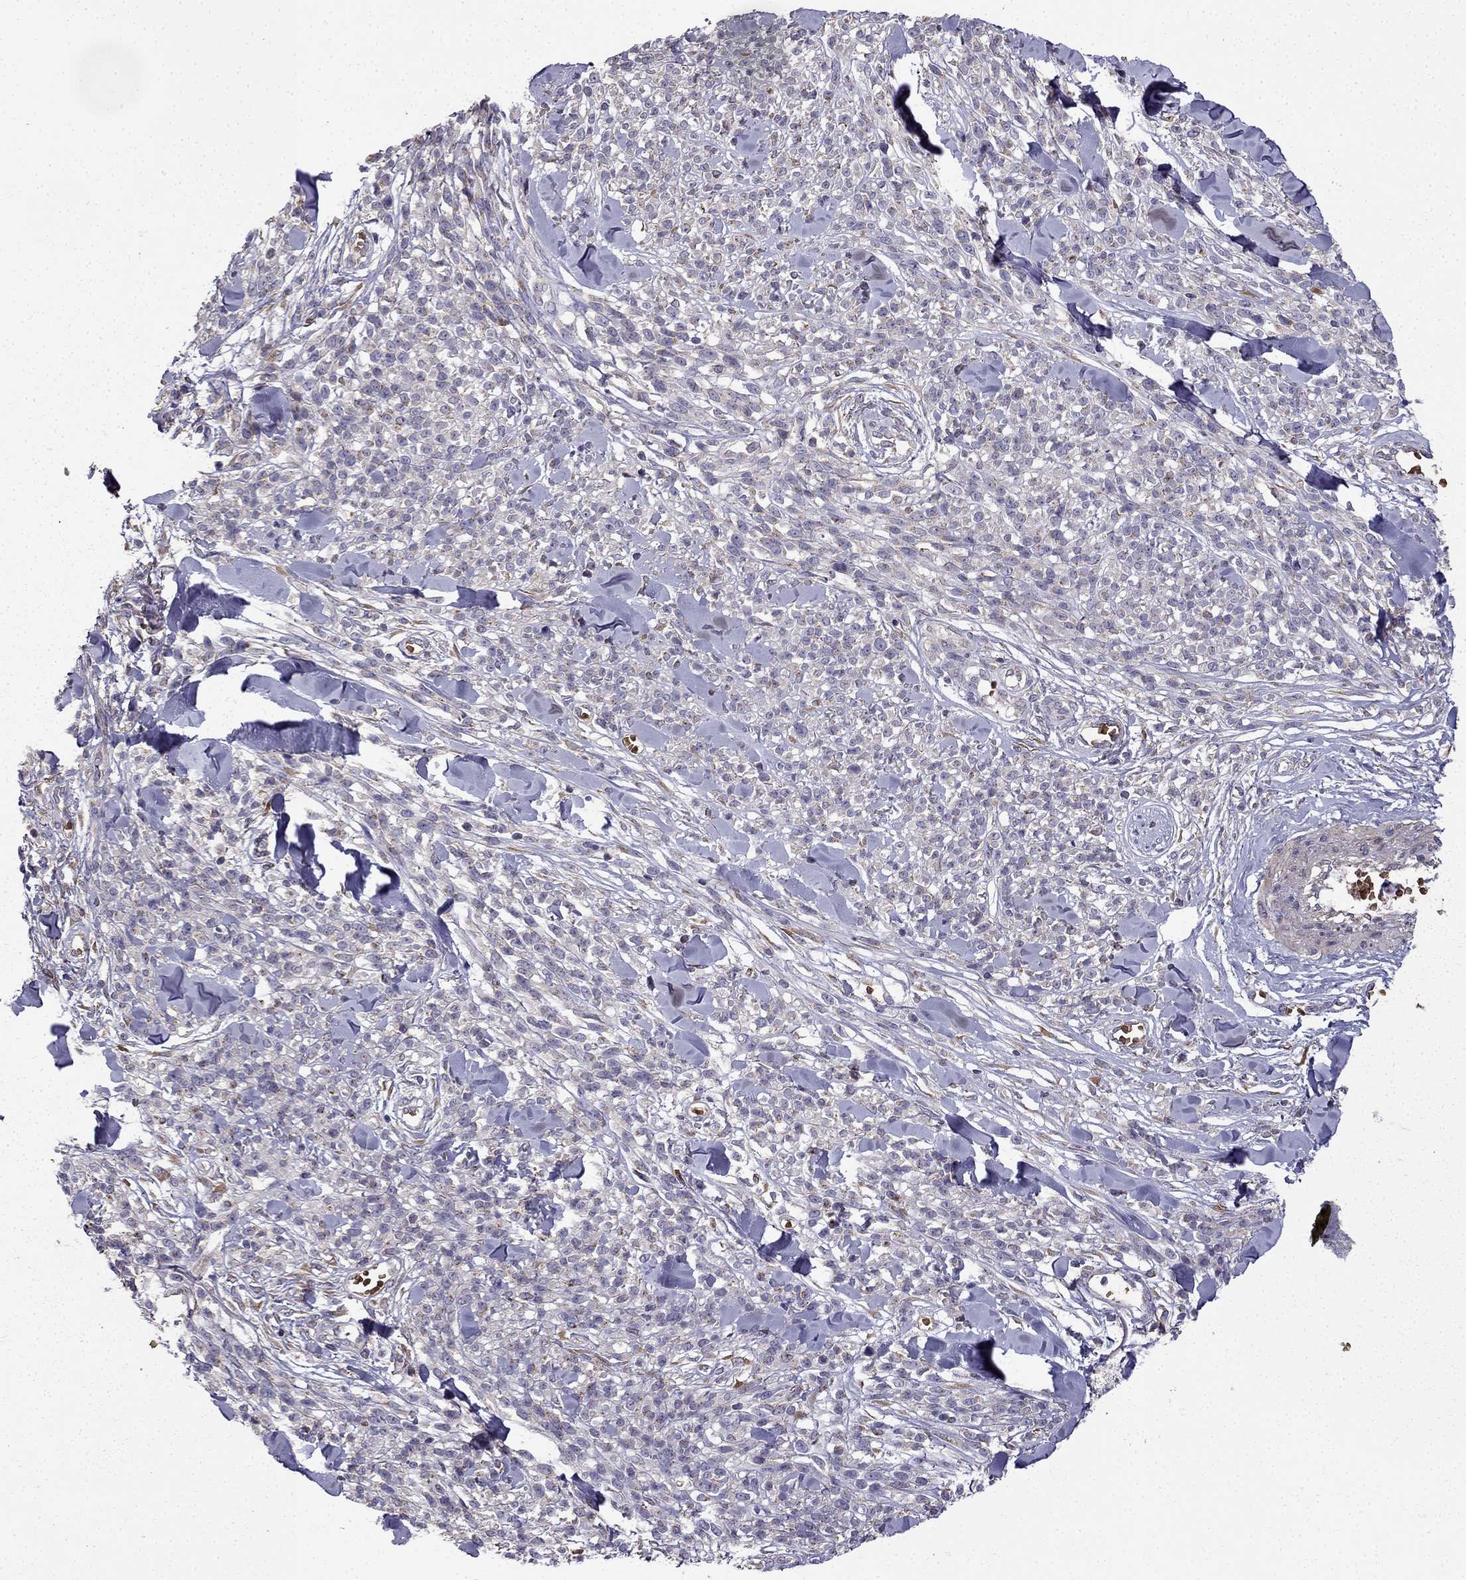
{"staining": {"intensity": "negative", "quantity": "none", "location": "none"}, "tissue": "melanoma", "cell_type": "Tumor cells", "image_type": "cancer", "snomed": [{"axis": "morphology", "description": "Malignant melanoma, NOS"}, {"axis": "topography", "description": "Skin"}, {"axis": "topography", "description": "Skin of trunk"}], "caption": "Tumor cells show no significant positivity in malignant melanoma. (Immunohistochemistry, brightfield microscopy, high magnification).", "gene": "B4GALT7", "patient": {"sex": "male", "age": 74}}